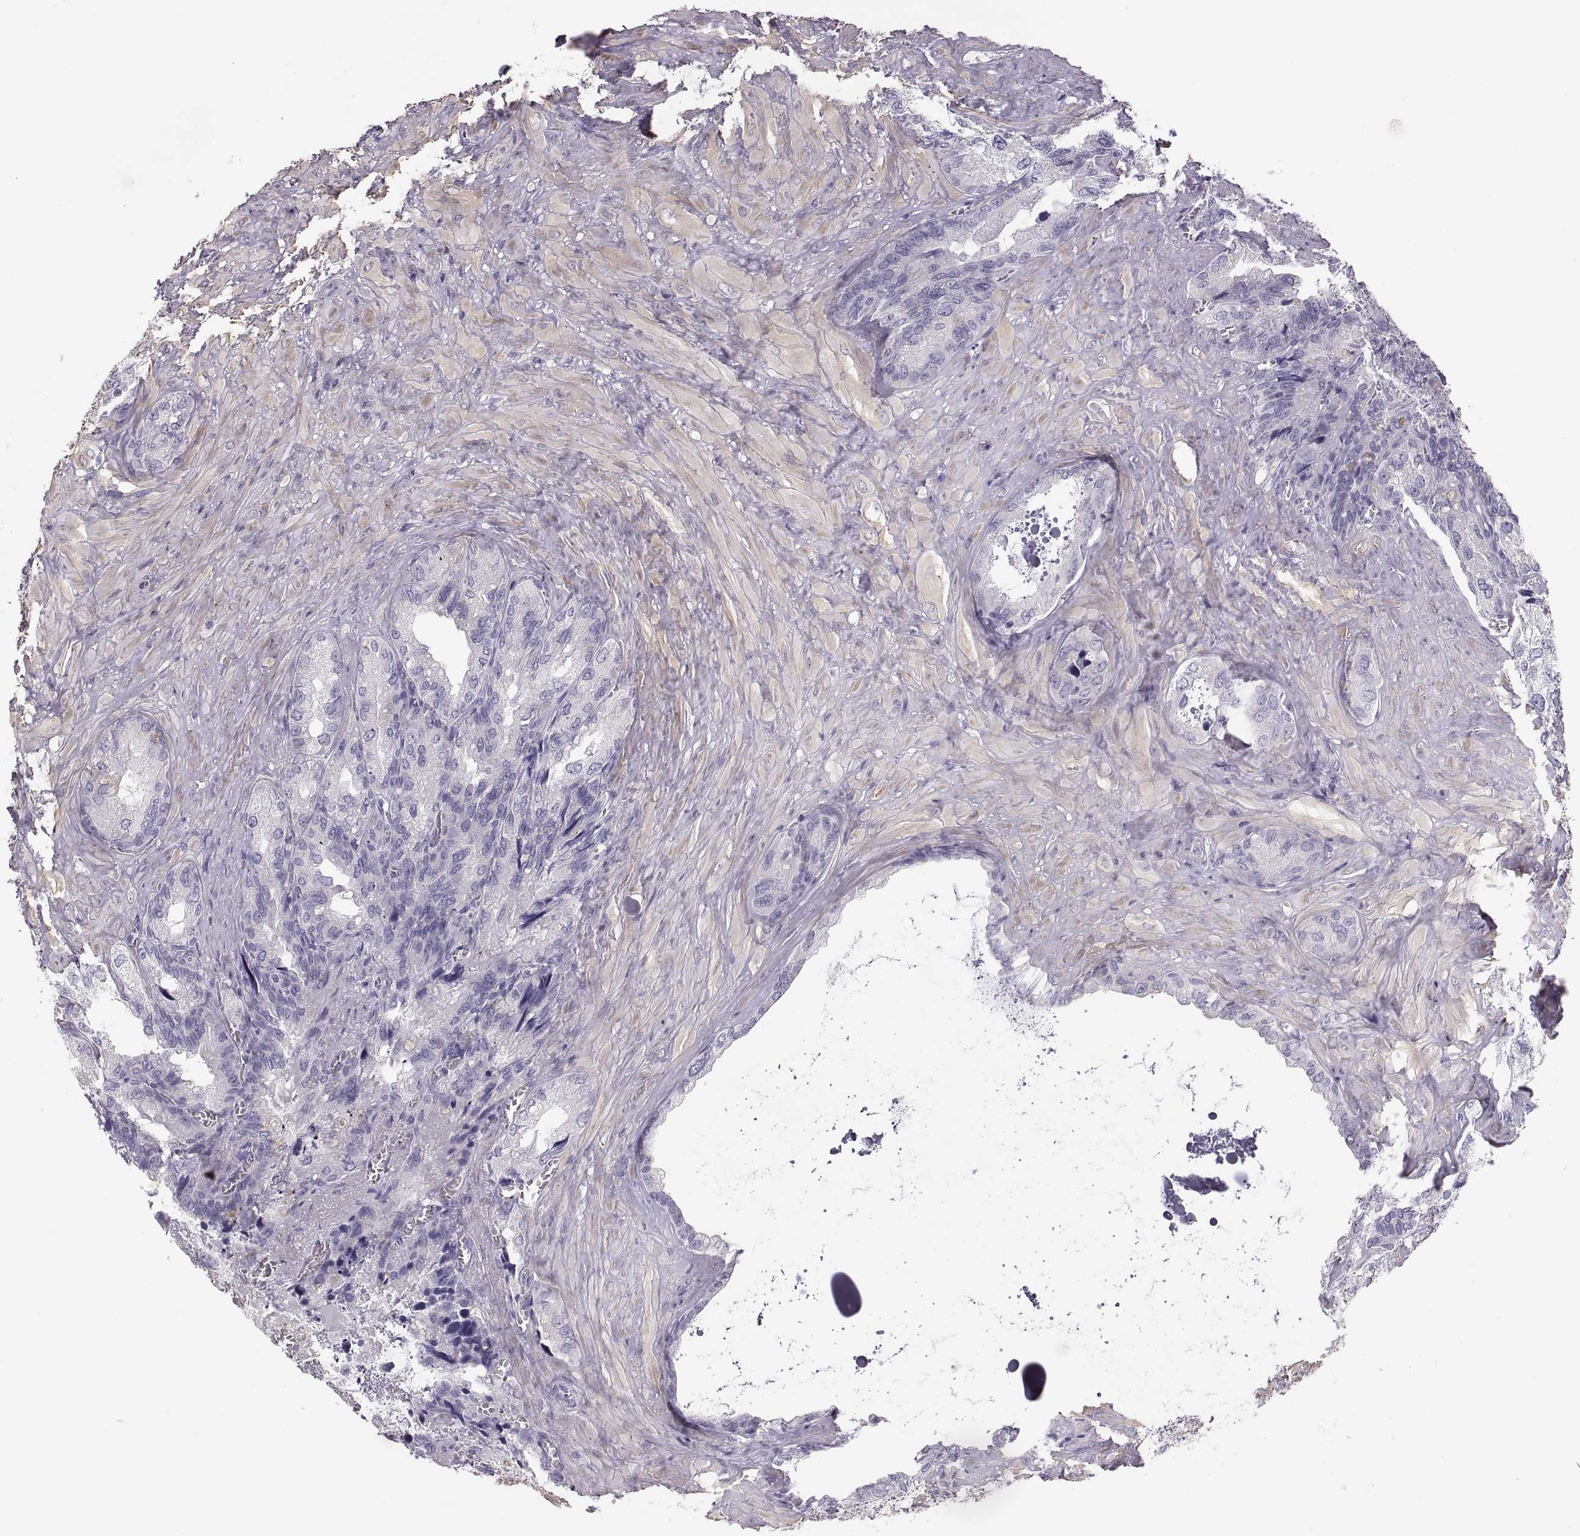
{"staining": {"intensity": "negative", "quantity": "none", "location": "none"}, "tissue": "seminal vesicle", "cell_type": "Glandular cells", "image_type": "normal", "snomed": [{"axis": "morphology", "description": "Normal tissue, NOS"}, {"axis": "topography", "description": "Seminal veicle"}], "caption": "Immunohistochemical staining of unremarkable seminal vesicle shows no significant expression in glandular cells.", "gene": "COL9A3", "patient": {"sex": "male", "age": 72}}